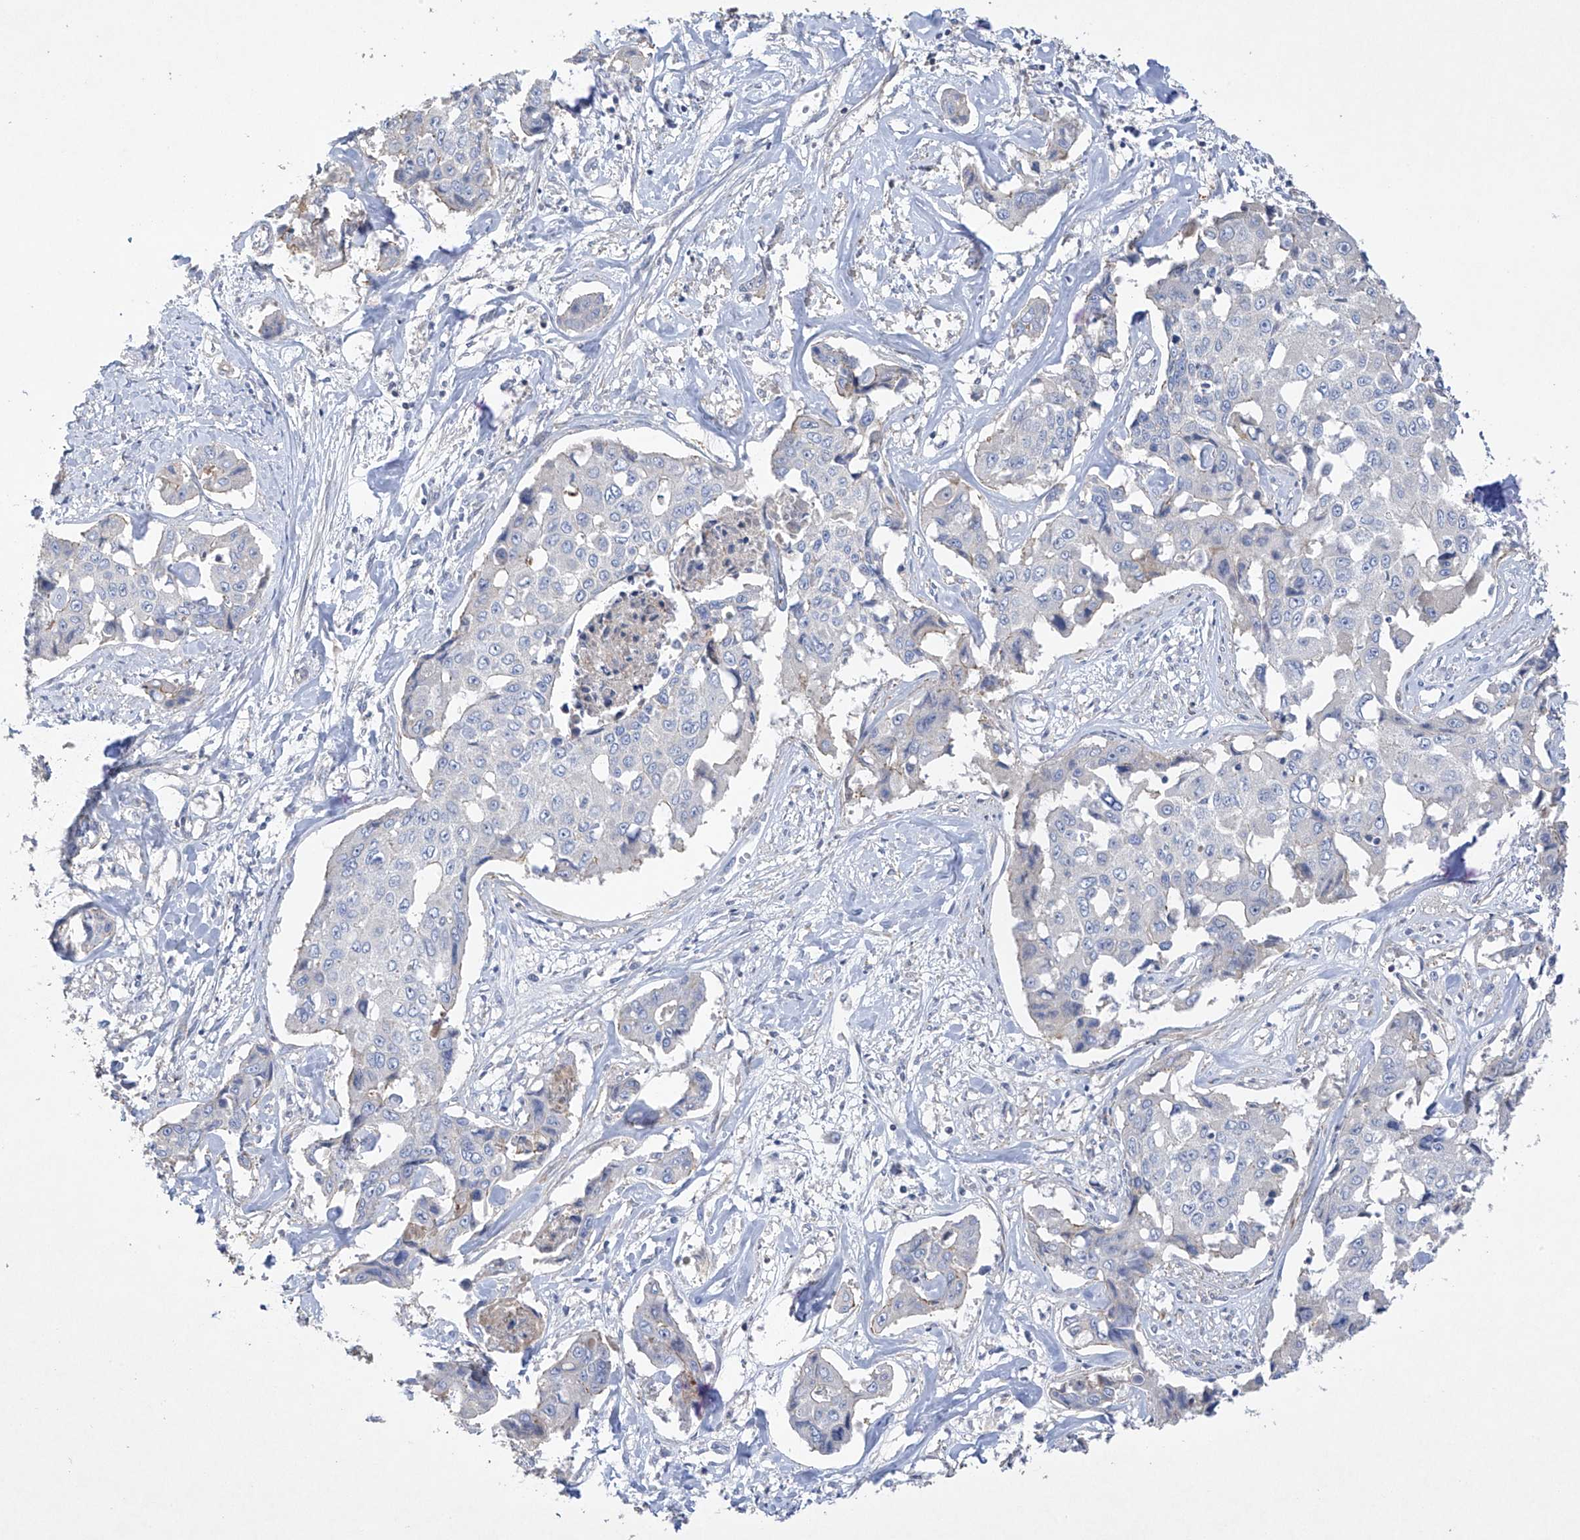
{"staining": {"intensity": "negative", "quantity": "none", "location": "none"}, "tissue": "liver cancer", "cell_type": "Tumor cells", "image_type": "cancer", "snomed": [{"axis": "morphology", "description": "Cholangiocarcinoma"}, {"axis": "topography", "description": "Liver"}], "caption": "A photomicrograph of liver cholangiocarcinoma stained for a protein shows no brown staining in tumor cells.", "gene": "PRSS12", "patient": {"sex": "male", "age": 59}}